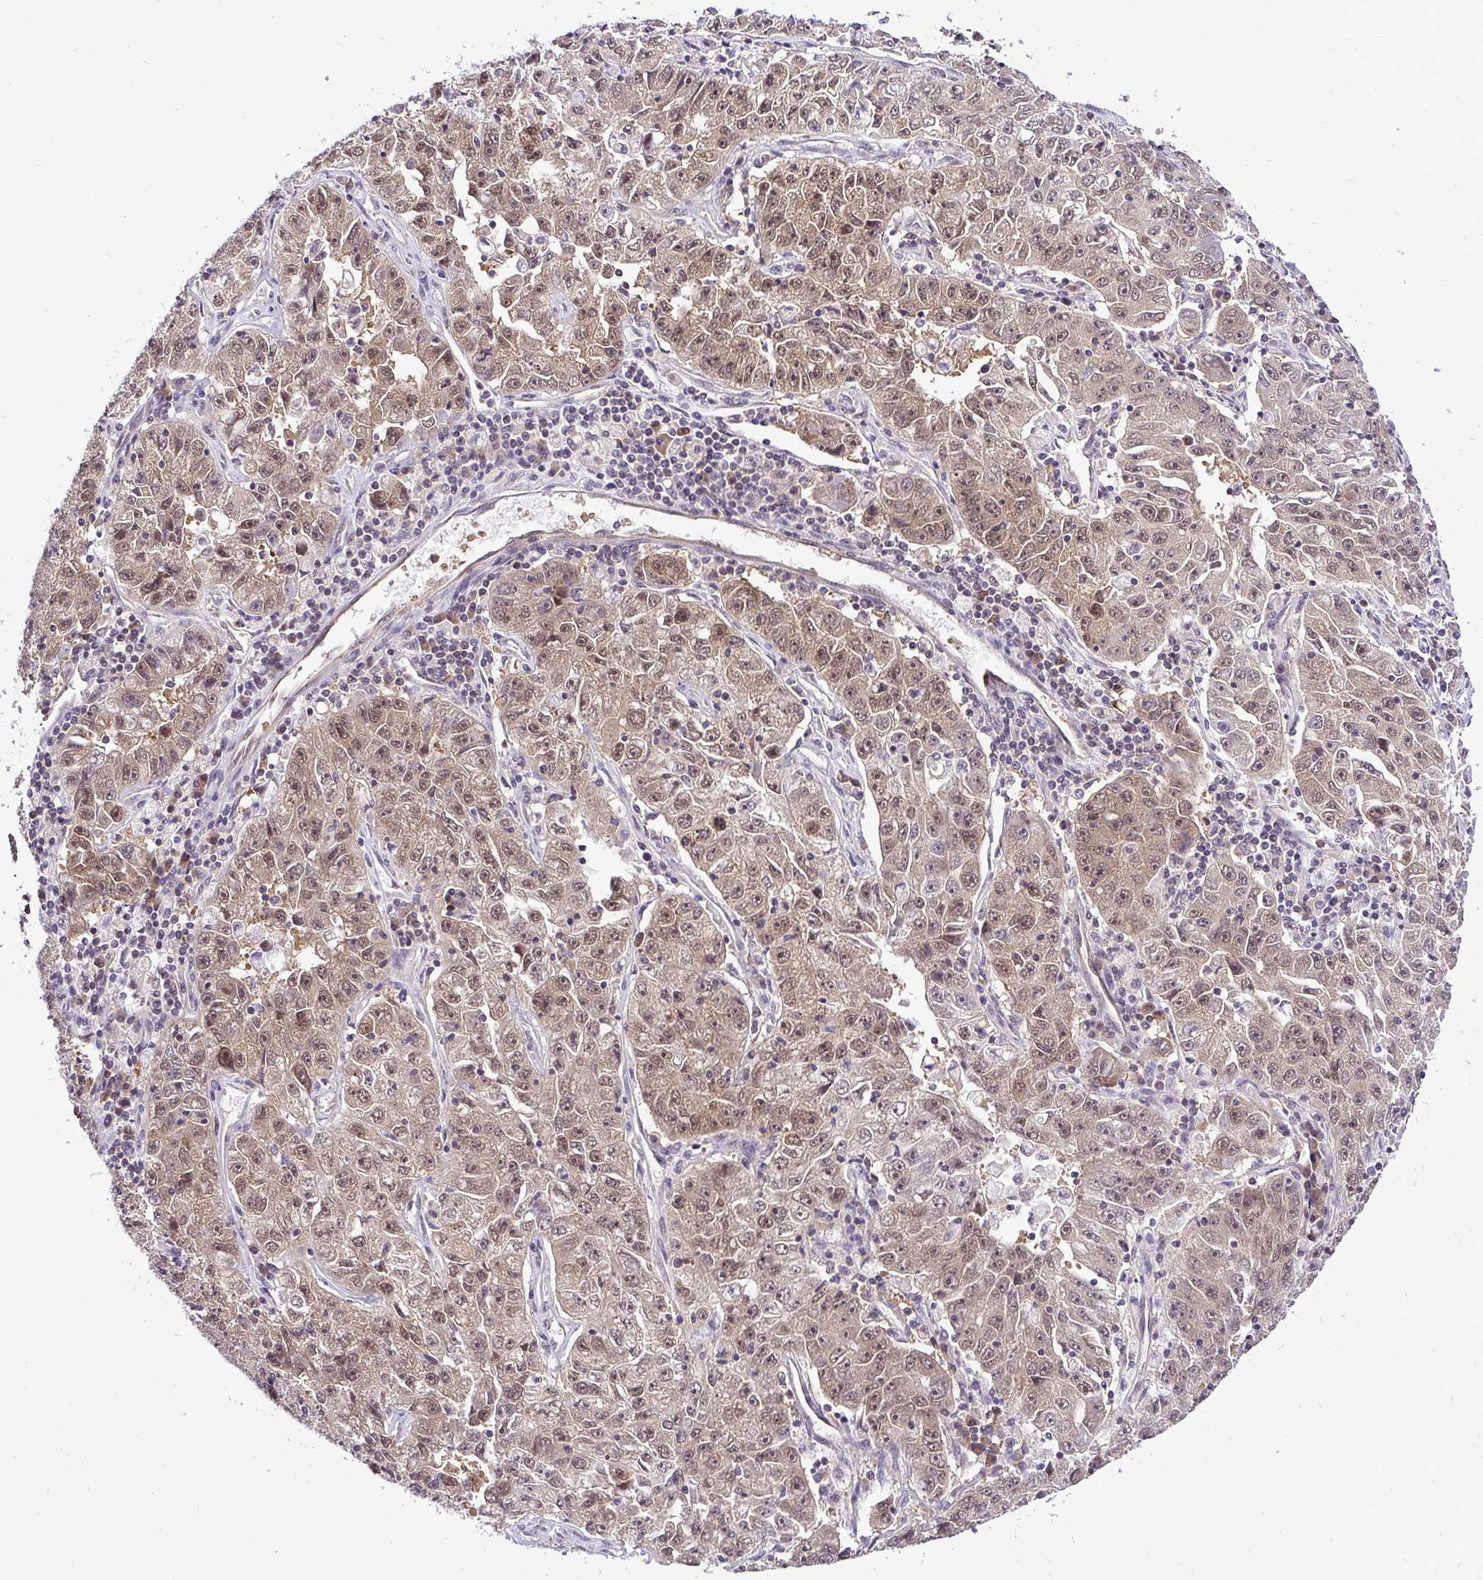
{"staining": {"intensity": "moderate", "quantity": ">75%", "location": "cytoplasmic/membranous,nuclear"}, "tissue": "lung cancer", "cell_type": "Tumor cells", "image_type": "cancer", "snomed": [{"axis": "morphology", "description": "Normal morphology"}, {"axis": "morphology", "description": "Adenocarcinoma, NOS"}, {"axis": "topography", "description": "Lymph node"}, {"axis": "topography", "description": "Lung"}], "caption": "Immunohistochemistry image of human lung cancer (adenocarcinoma) stained for a protein (brown), which exhibits medium levels of moderate cytoplasmic/membranous and nuclear positivity in approximately >75% of tumor cells.", "gene": "UBE2M", "patient": {"sex": "female", "age": 57}}